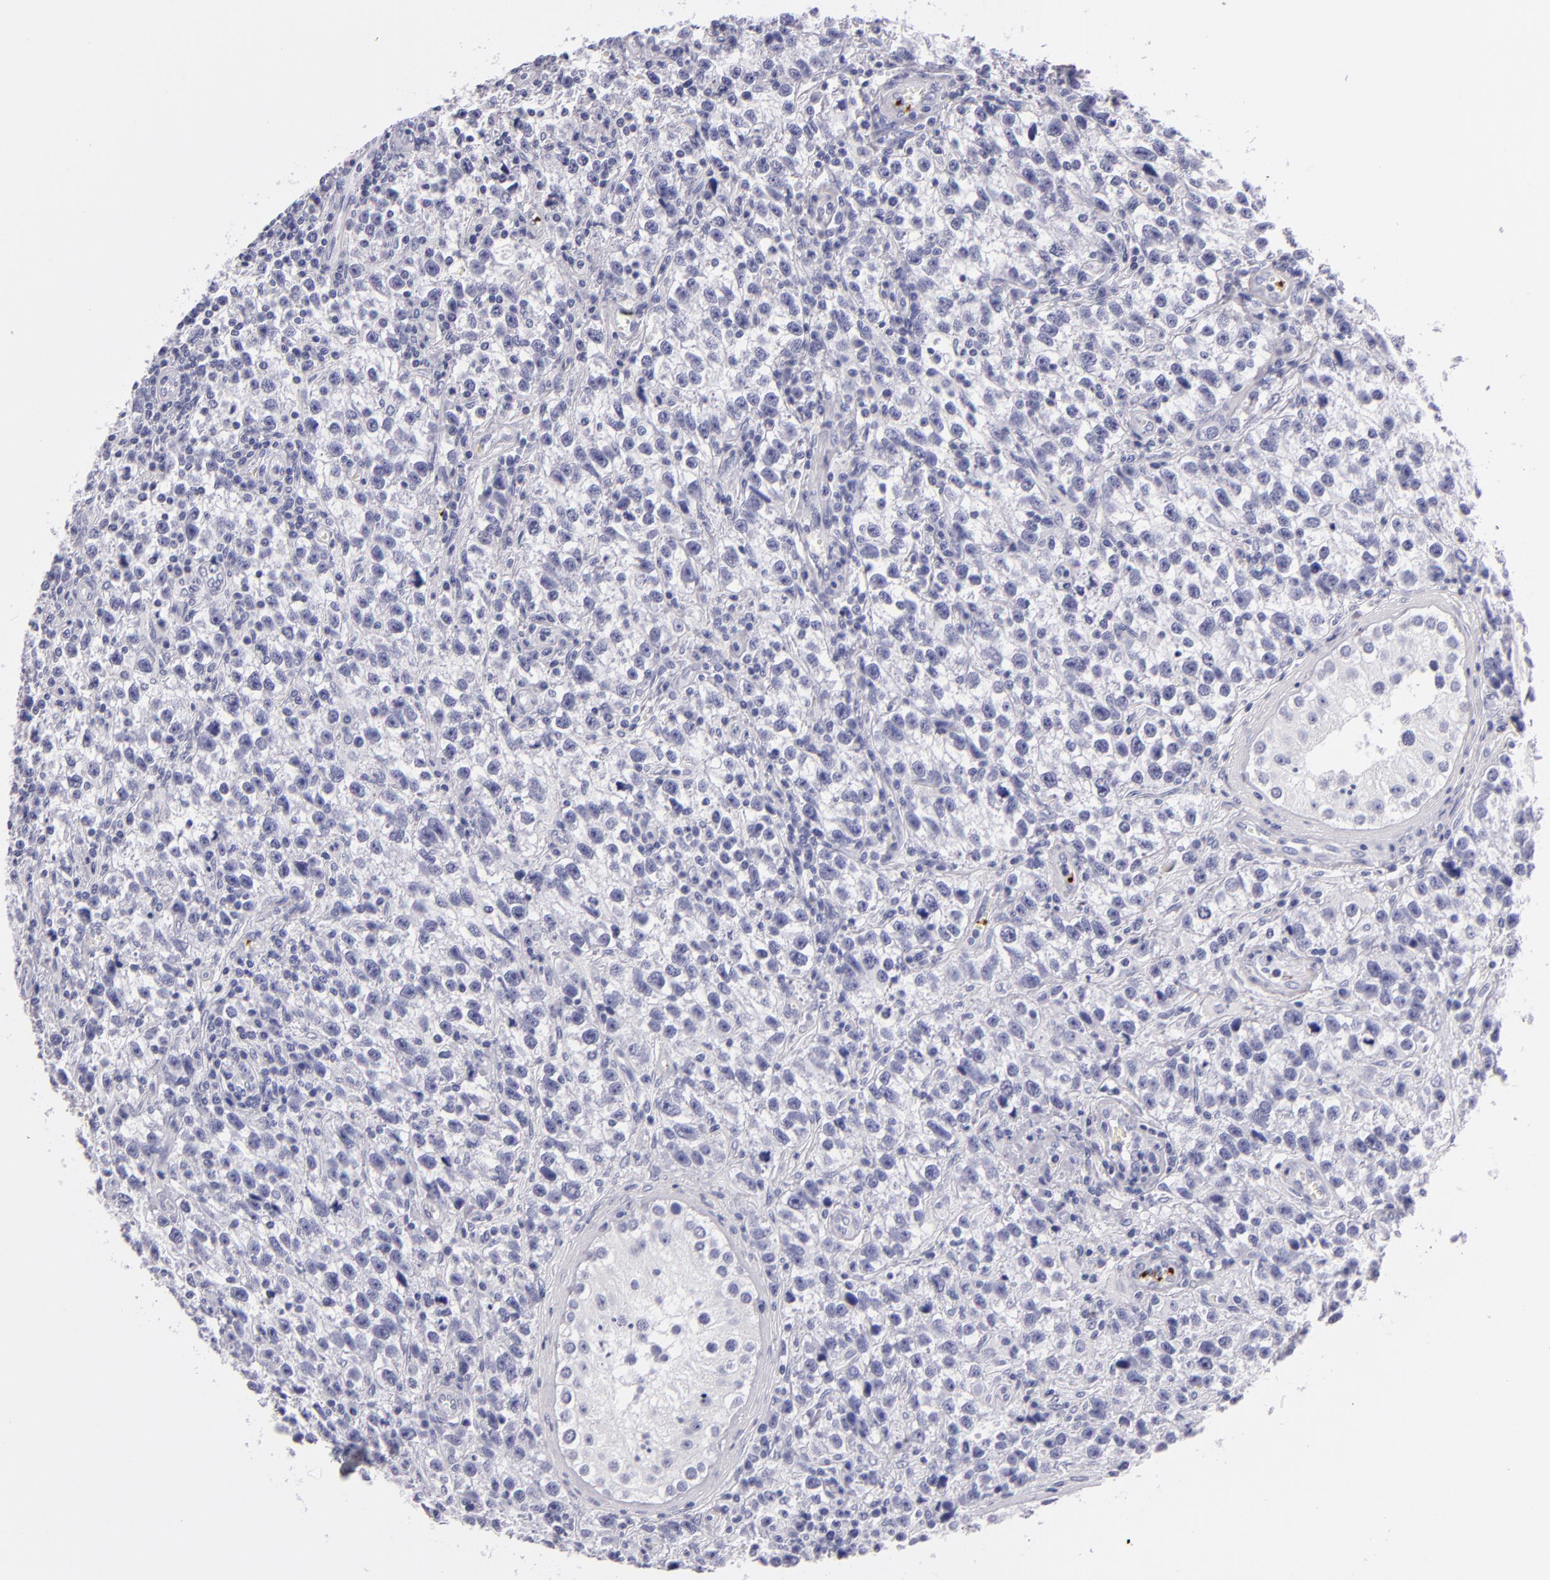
{"staining": {"intensity": "negative", "quantity": "none", "location": "none"}, "tissue": "testis cancer", "cell_type": "Tumor cells", "image_type": "cancer", "snomed": [{"axis": "morphology", "description": "Seminoma, NOS"}, {"axis": "topography", "description": "Testis"}], "caption": "Tumor cells are negative for protein expression in human testis seminoma.", "gene": "GP1BA", "patient": {"sex": "male", "age": 38}}